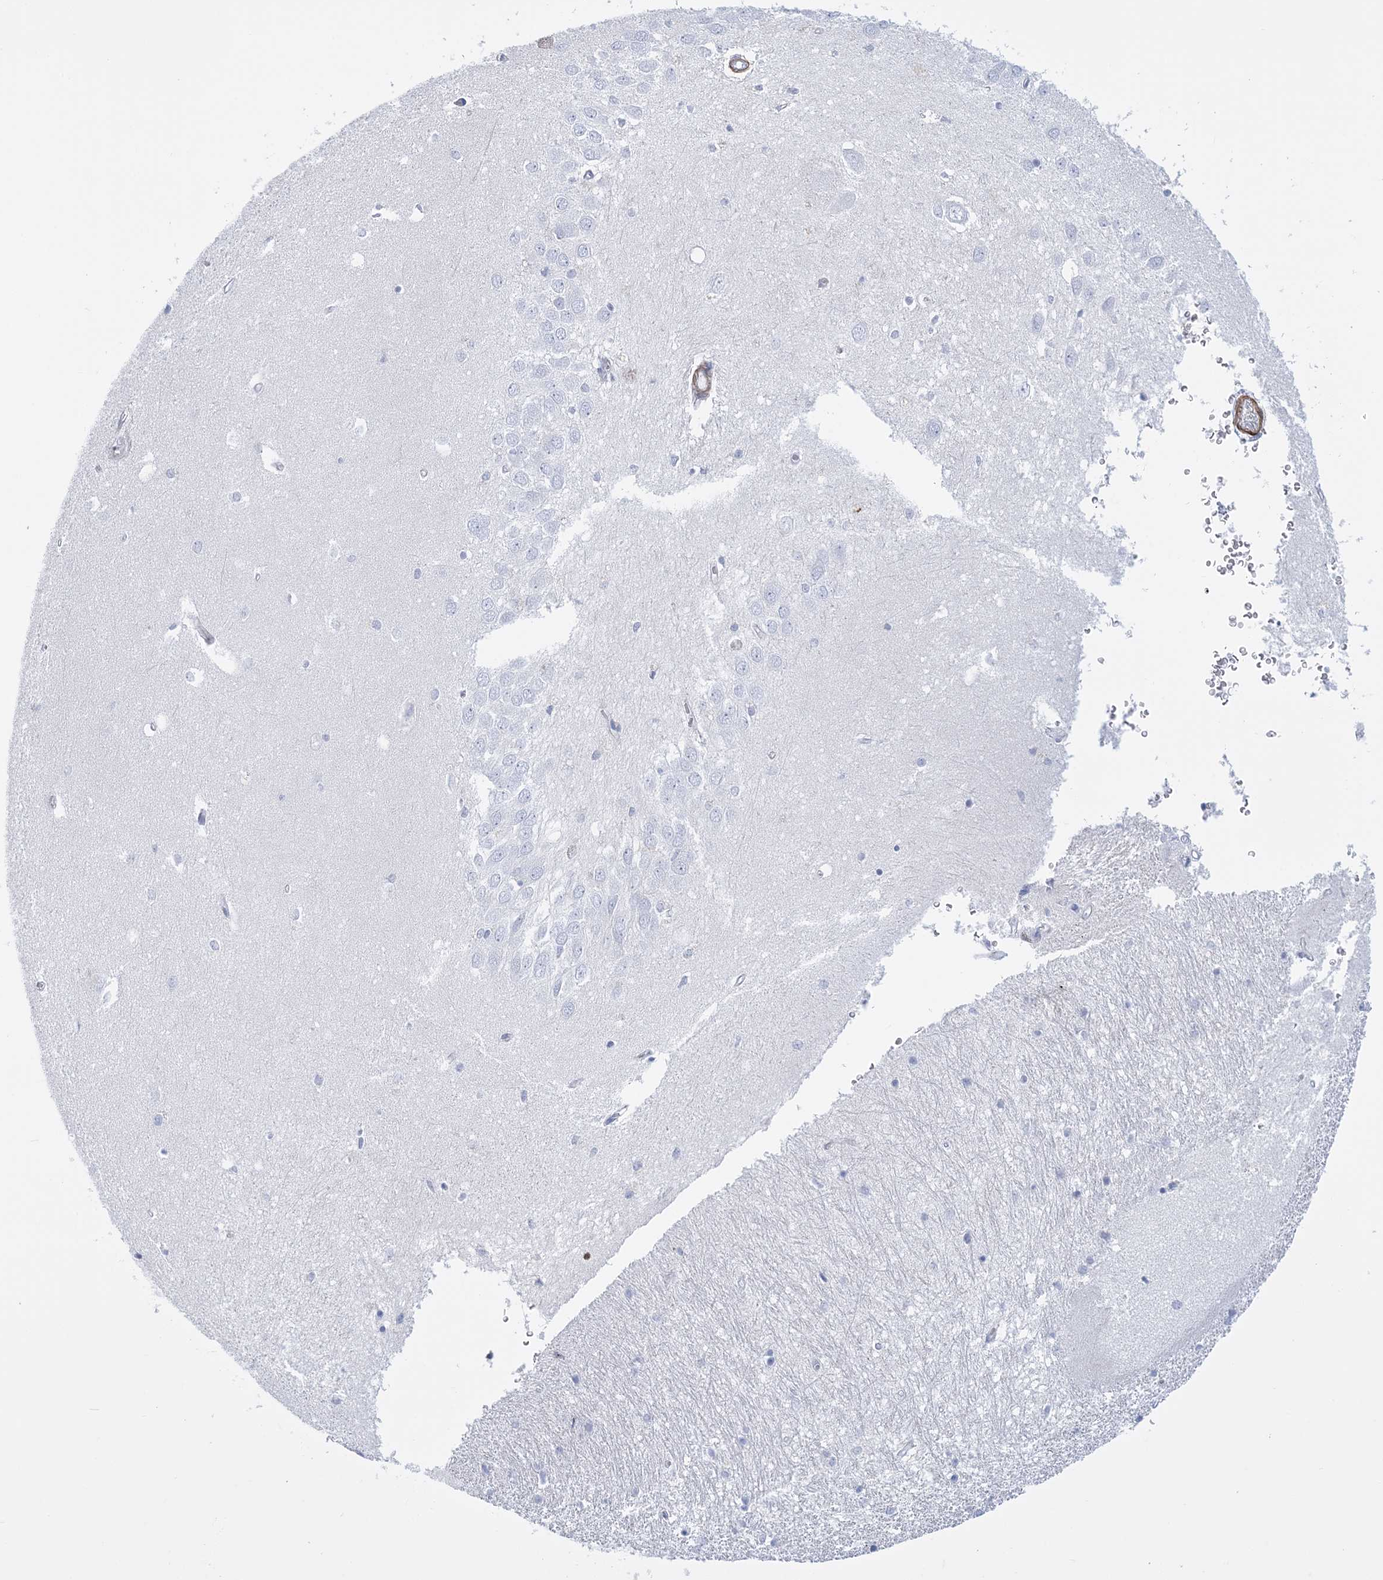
{"staining": {"intensity": "negative", "quantity": "none", "location": "none"}, "tissue": "hippocampus", "cell_type": "Glial cells", "image_type": "normal", "snomed": [{"axis": "morphology", "description": "Normal tissue, NOS"}, {"axis": "topography", "description": "Hippocampus"}], "caption": "An image of hippocampus stained for a protein displays no brown staining in glial cells. The staining was performed using DAB to visualize the protein expression in brown, while the nuclei were stained in blue with hematoxylin (Magnification: 20x).", "gene": "C11orf21", "patient": {"sex": "female", "age": 64}}